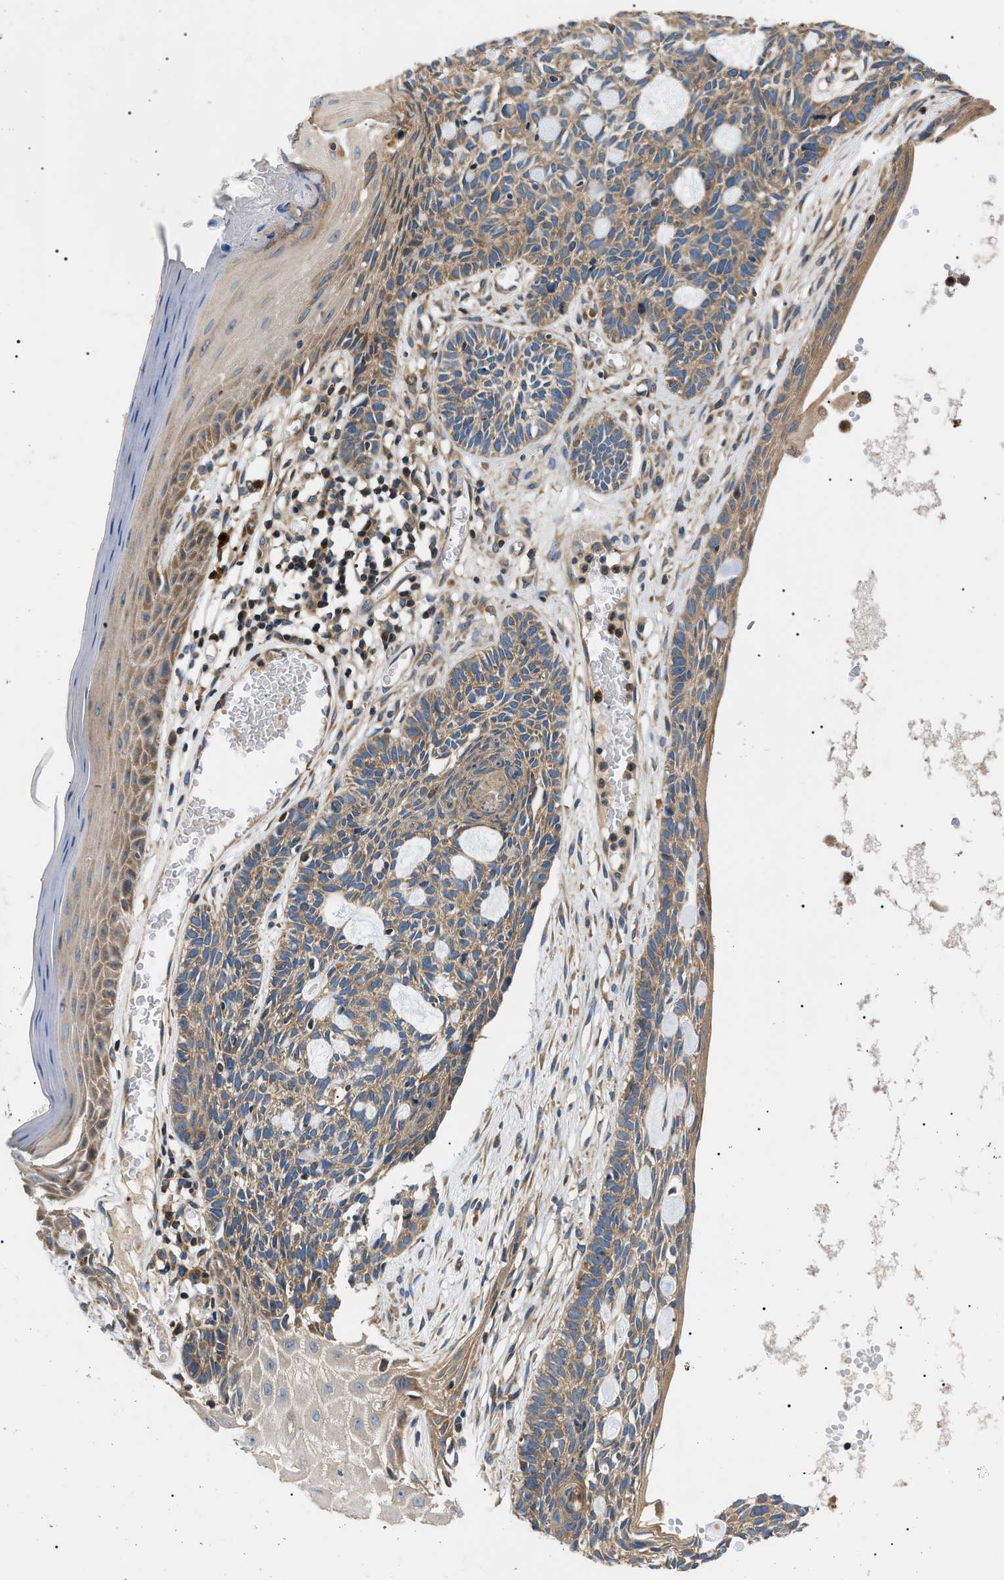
{"staining": {"intensity": "moderate", "quantity": ">75%", "location": "cytoplasmic/membranous"}, "tissue": "skin cancer", "cell_type": "Tumor cells", "image_type": "cancer", "snomed": [{"axis": "morphology", "description": "Basal cell carcinoma"}, {"axis": "topography", "description": "Skin"}], "caption": "Immunohistochemistry histopathology image of human skin cancer stained for a protein (brown), which displays medium levels of moderate cytoplasmic/membranous expression in approximately >75% of tumor cells.", "gene": "PPM1B", "patient": {"sex": "male", "age": 67}}